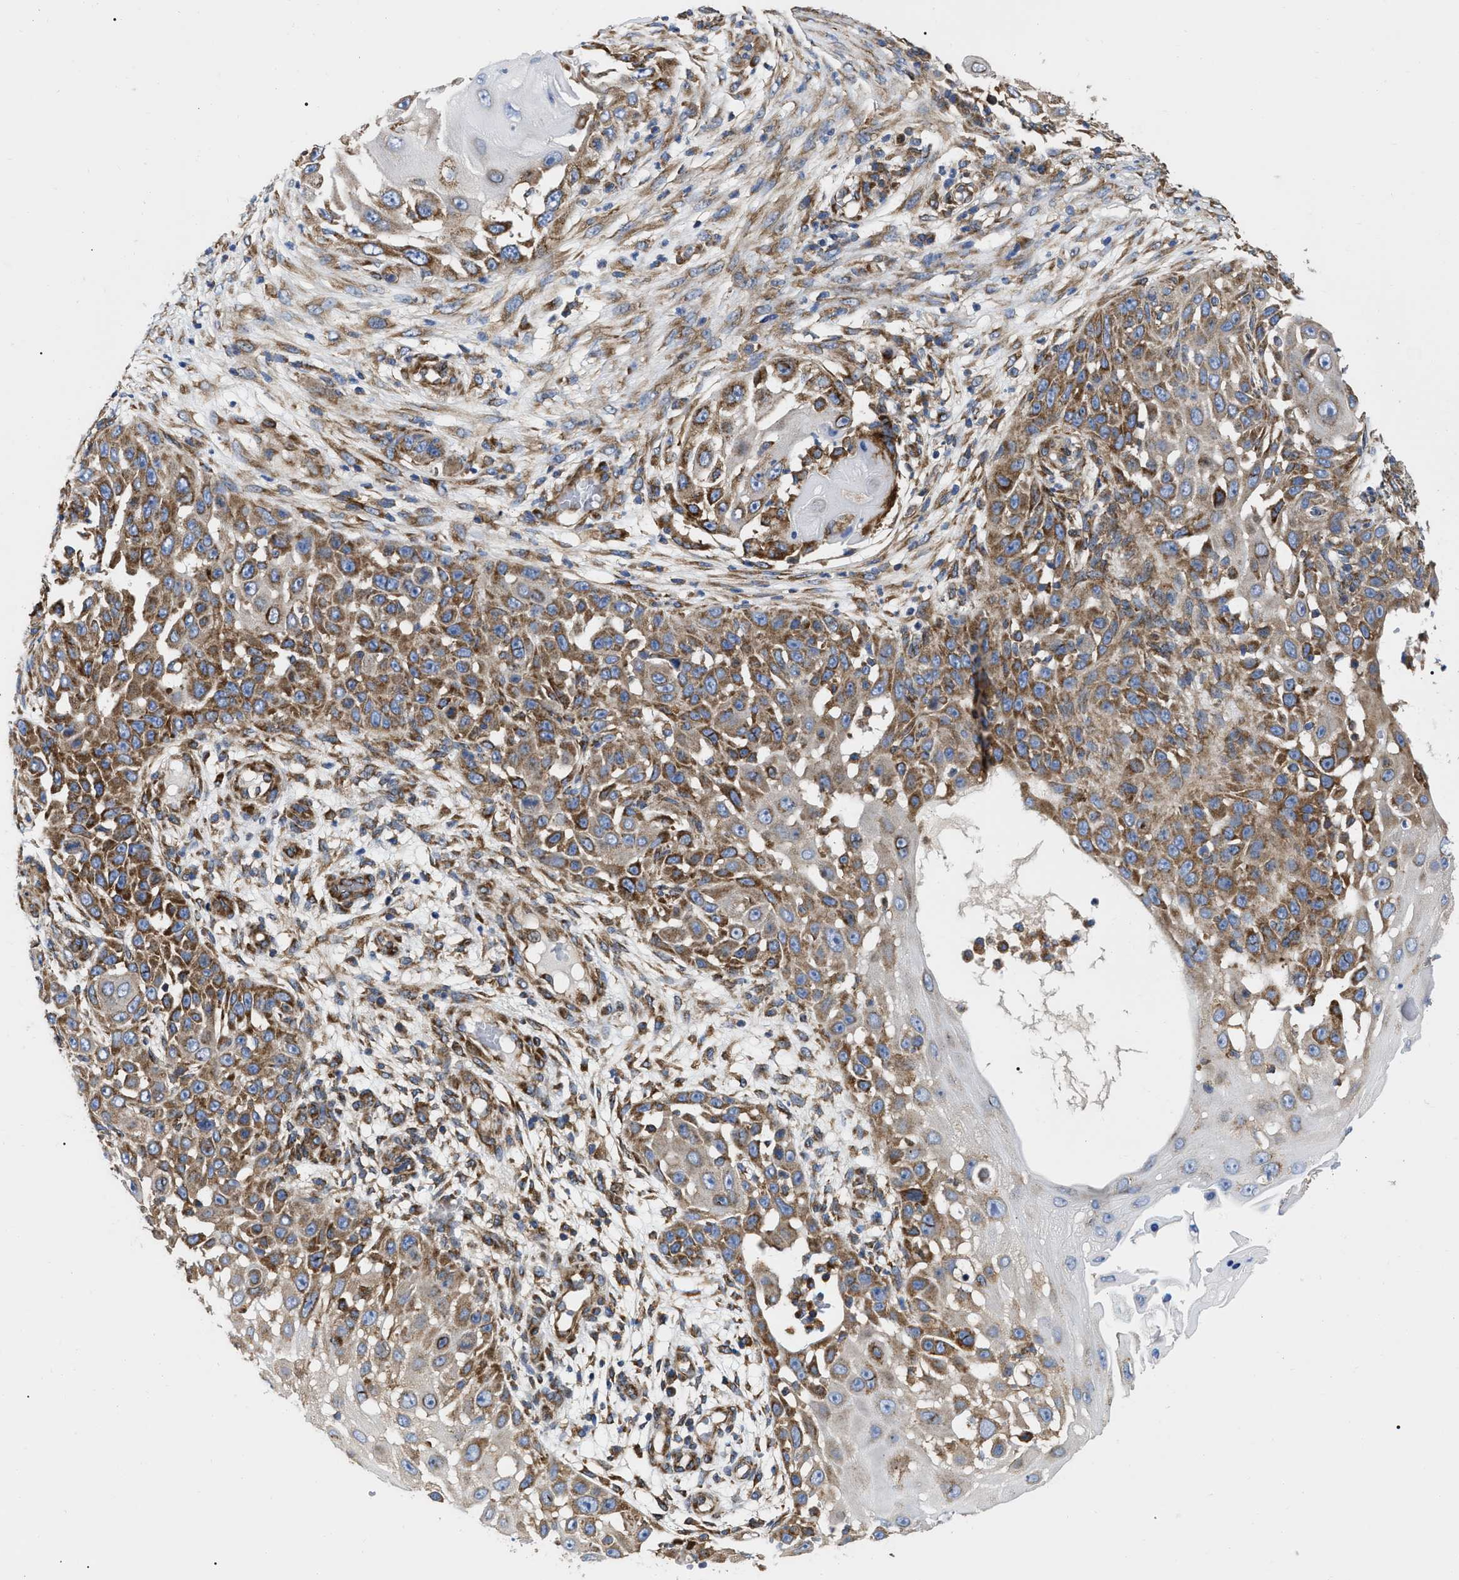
{"staining": {"intensity": "moderate", "quantity": ">75%", "location": "cytoplasmic/membranous"}, "tissue": "skin cancer", "cell_type": "Tumor cells", "image_type": "cancer", "snomed": [{"axis": "morphology", "description": "Squamous cell carcinoma, NOS"}, {"axis": "topography", "description": "Skin"}], "caption": "Skin cancer (squamous cell carcinoma) was stained to show a protein in brown. There is medium levels of moderate cytoplasmic/membranous positivity in approximately >75% of tumor cells.", "gene": "FAM120A", "patient": {"sex": "female", "age": 44}}